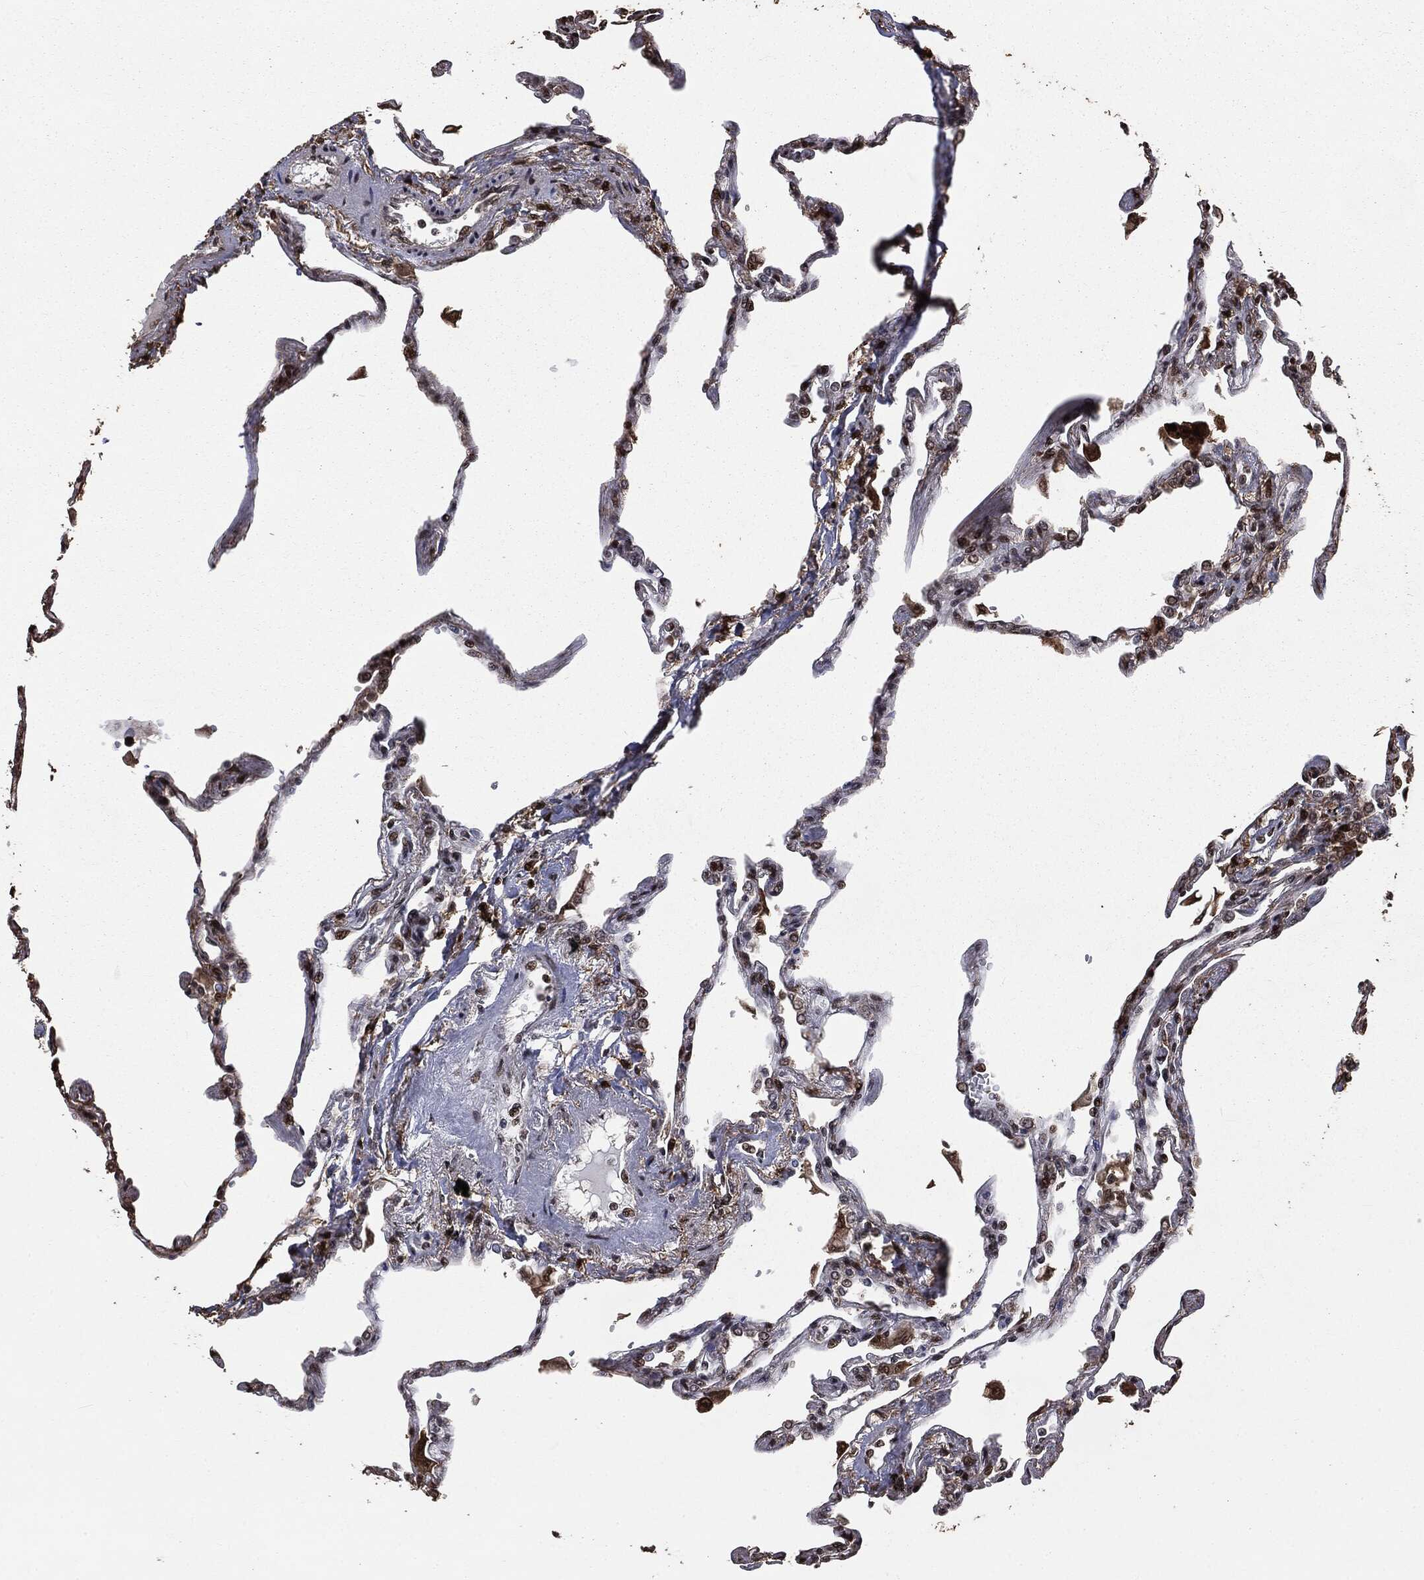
{"staining": {"intensity": "strong", "quantity": ">75%", "location": "nuclear"}, "tissue": "lung", "cell_type": "Alveolar cells", "image_type": "normal", "snomed": [{"axis": "morphology", "description": "Normal tissue, NOS"}, {"axis": "topography", "description": "Lung"}], "caption": "Immunohistochemistry (IHC) of unremarkable lung demonstrates high levels of strong nuclear expression in about >75% of alveolar cells.", "gene": "DVL2", "patient": {"sex": "male", "age": 78}}